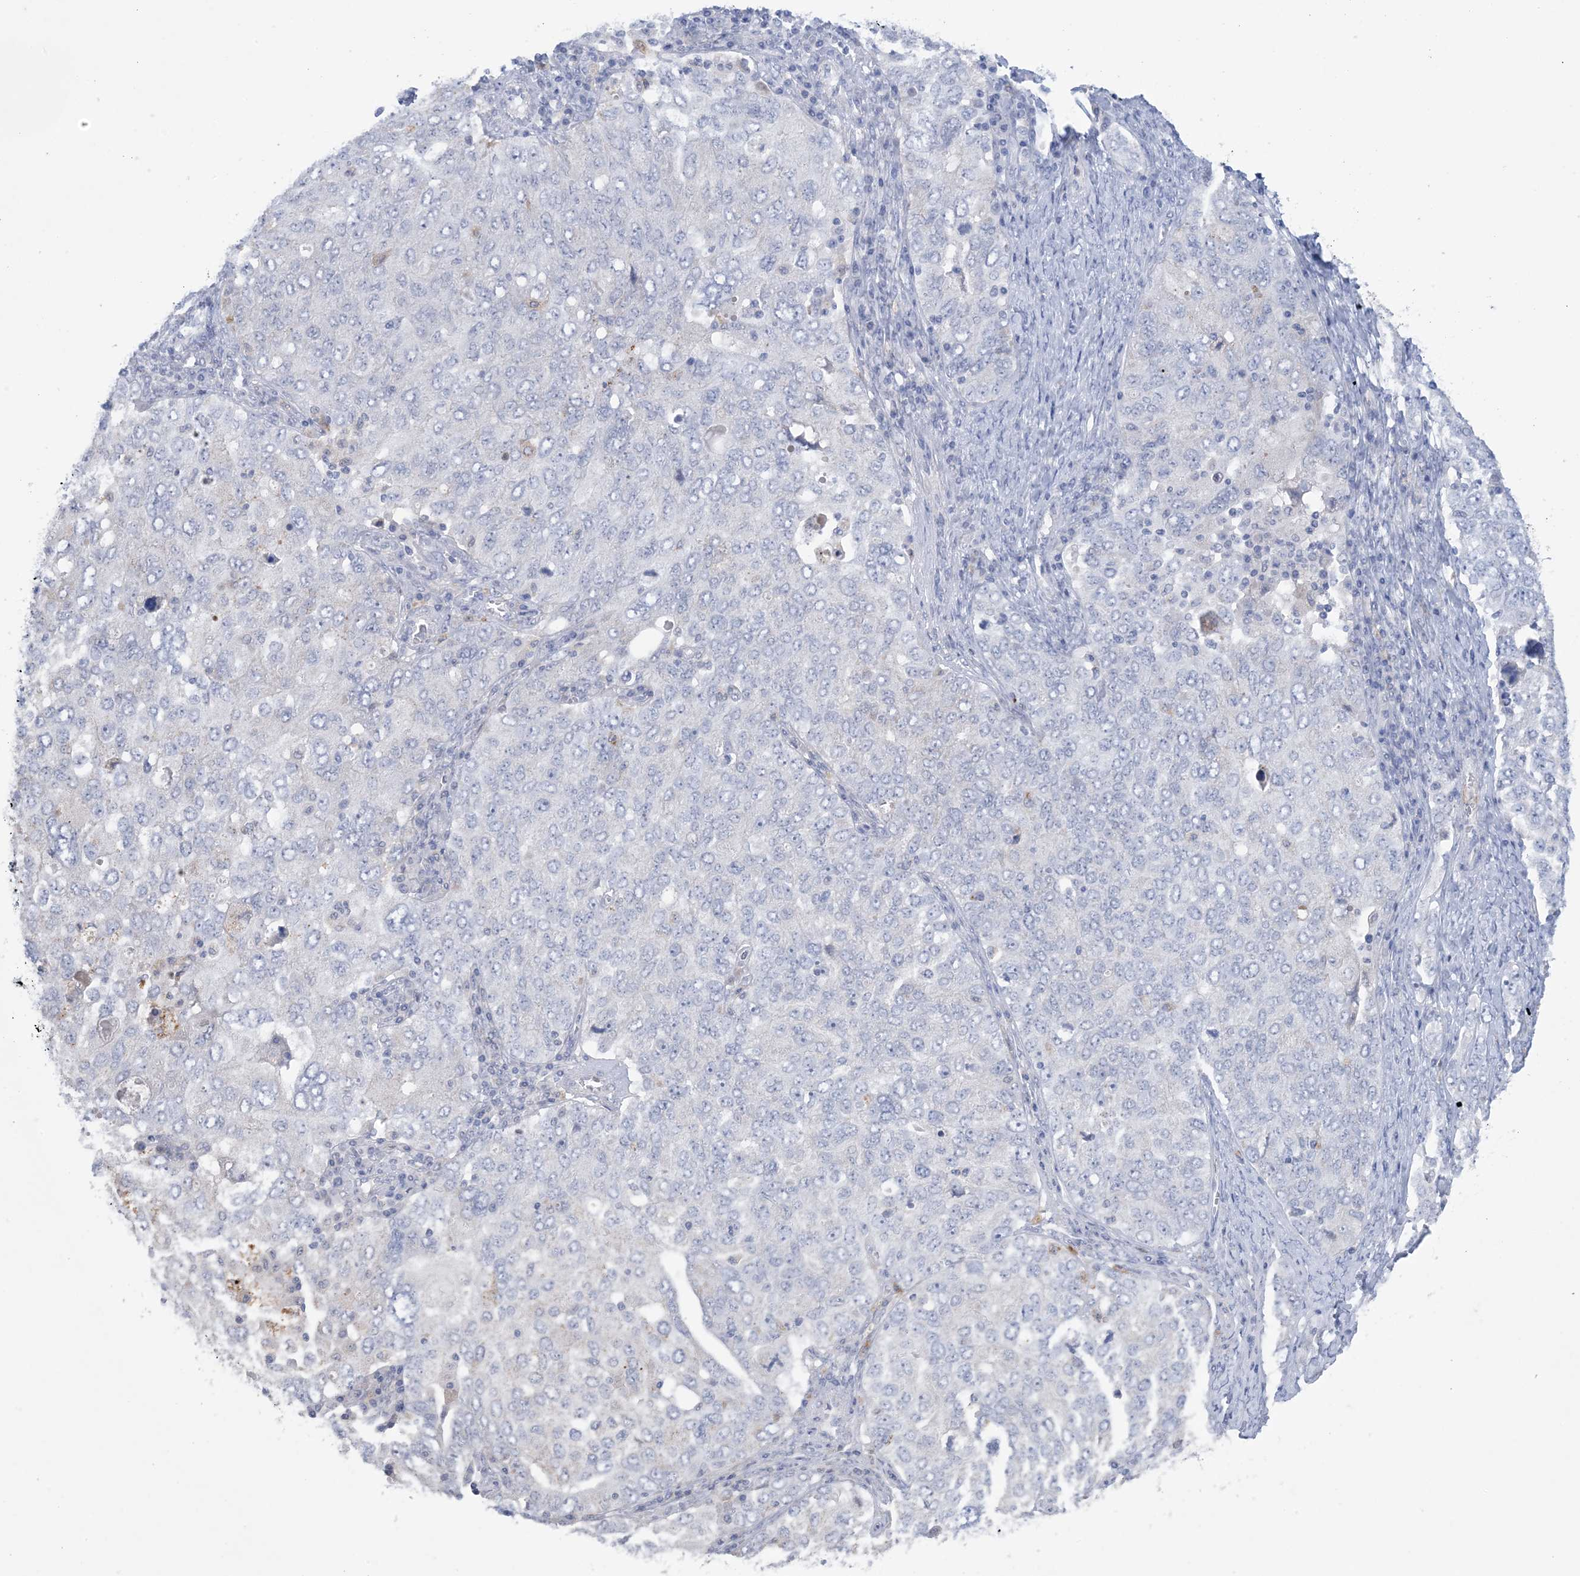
{"staining": {"intensity": "negative", "quantity": "none", "location": "none"}, "tissue": "ovarian cancer", "cell_type": "Tumor cells", "image_type": "cancer", "snomed": [{"axis": "morphology", "description": "Carcinoma, endometroid"}, {"axis": "topography", "description": "Ovary"}], "caption": "Tumor cells are negative for protein expression in human ovarian cancer (endometroid carcinoma). (DAB (3,3'-diaminobenzidine) immunohistochemistry (IHC) with hematoxylin counter stain).", "gene": "GABRG1", "patient": {"sex": "female", "age": 62}}